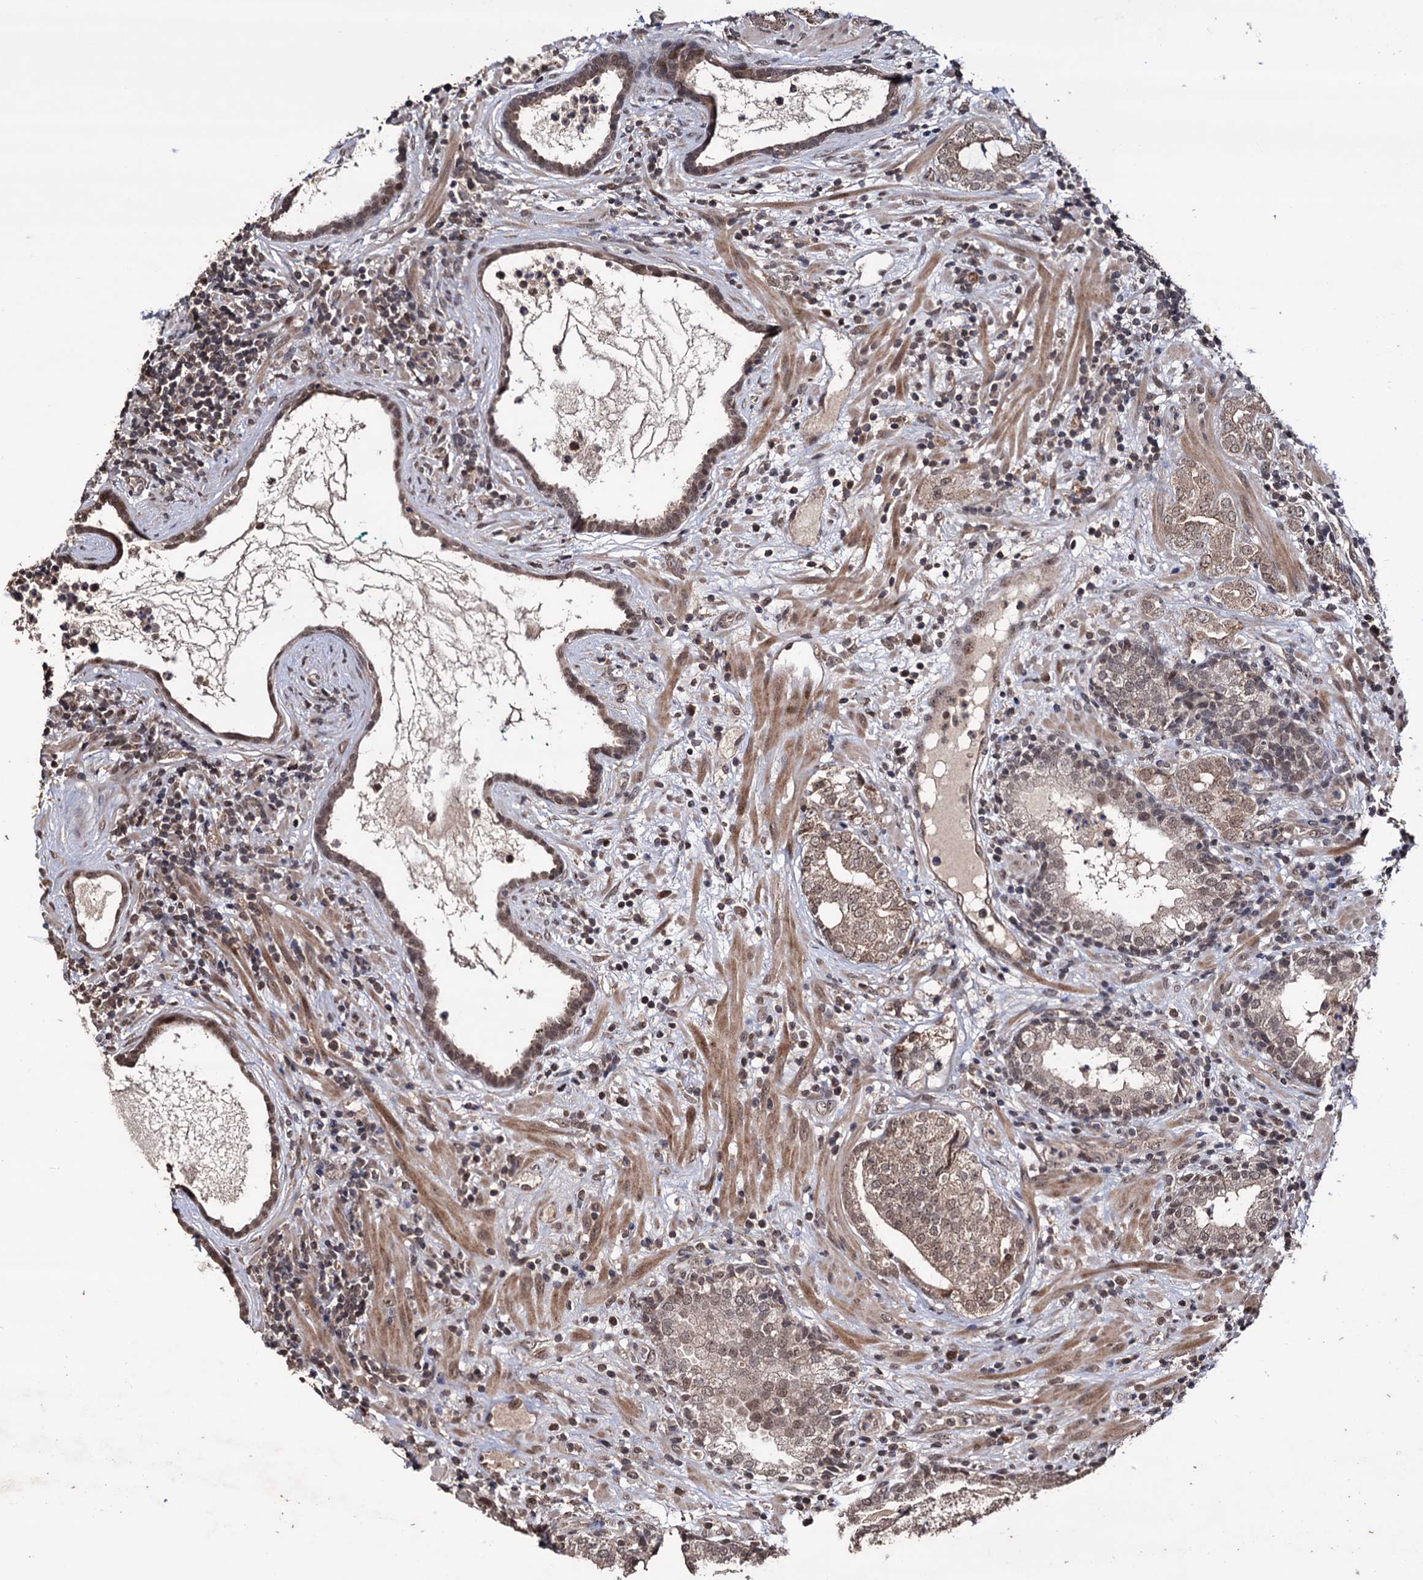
{"staining": {"intensity": "moderate", "quantity": ">75%", "location": "cytoplasmic/membranous,nuclear"}, "tissue": "prostate cancer", "cell_type": "Tumor cells", "image_type": "cancer", "snomed": [{"axis": "morphology", "description": "Adenocarcinoma, High grade"}, {"axis": "topography", "description": "Prostate"}], "caption": "The immunohistochemical stain labels moderate cytoplasmic/membranous and nuclear positivity in tumor cells of prostate cancer (high-grade adenocarcinoma) tissue.", "gene": "KLF5", "patient": {"sex": "male", "age": 64}}